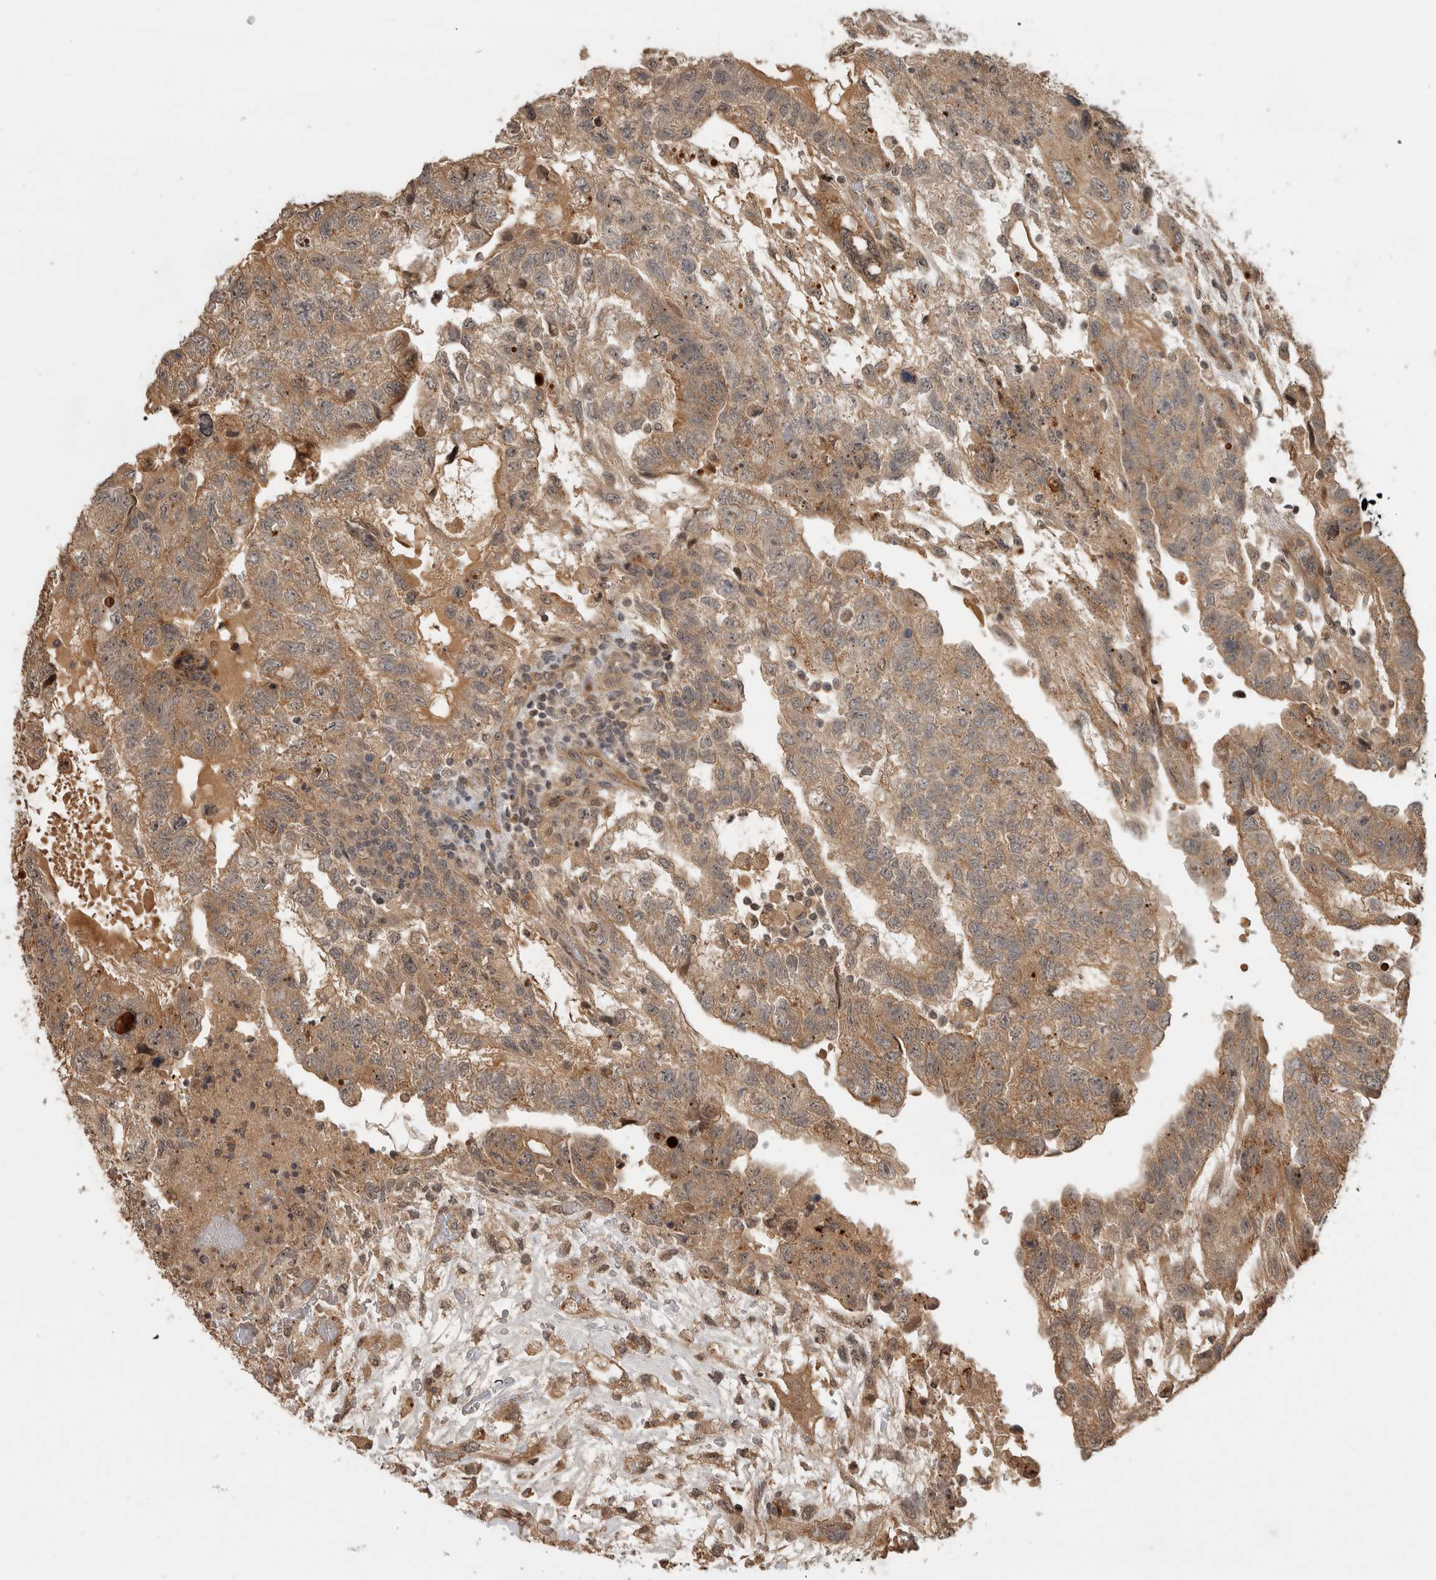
{"staining": {"intensity": "moderate", "quantity": ">75%", "location": "cytoplasmic/membranous"}, "tissue": "testis cancer", "cell_type": "Tumor cells", "image_type": "cancer", "snomed": [{"axis": "morphology", "description": "Carcinoma, Embryonal, NOS"}, {"axis": "topography", "description": "Testis"}], "caption": "Immunohistochemical staining of human testis cancer (embryonal carcinoma) exhibits moderate cytoplasmic/membranous protein expression in approximately >75% of tumor cells.", "gene": "PITPNC1", "patient": {"sex": "male", "age": 36}}